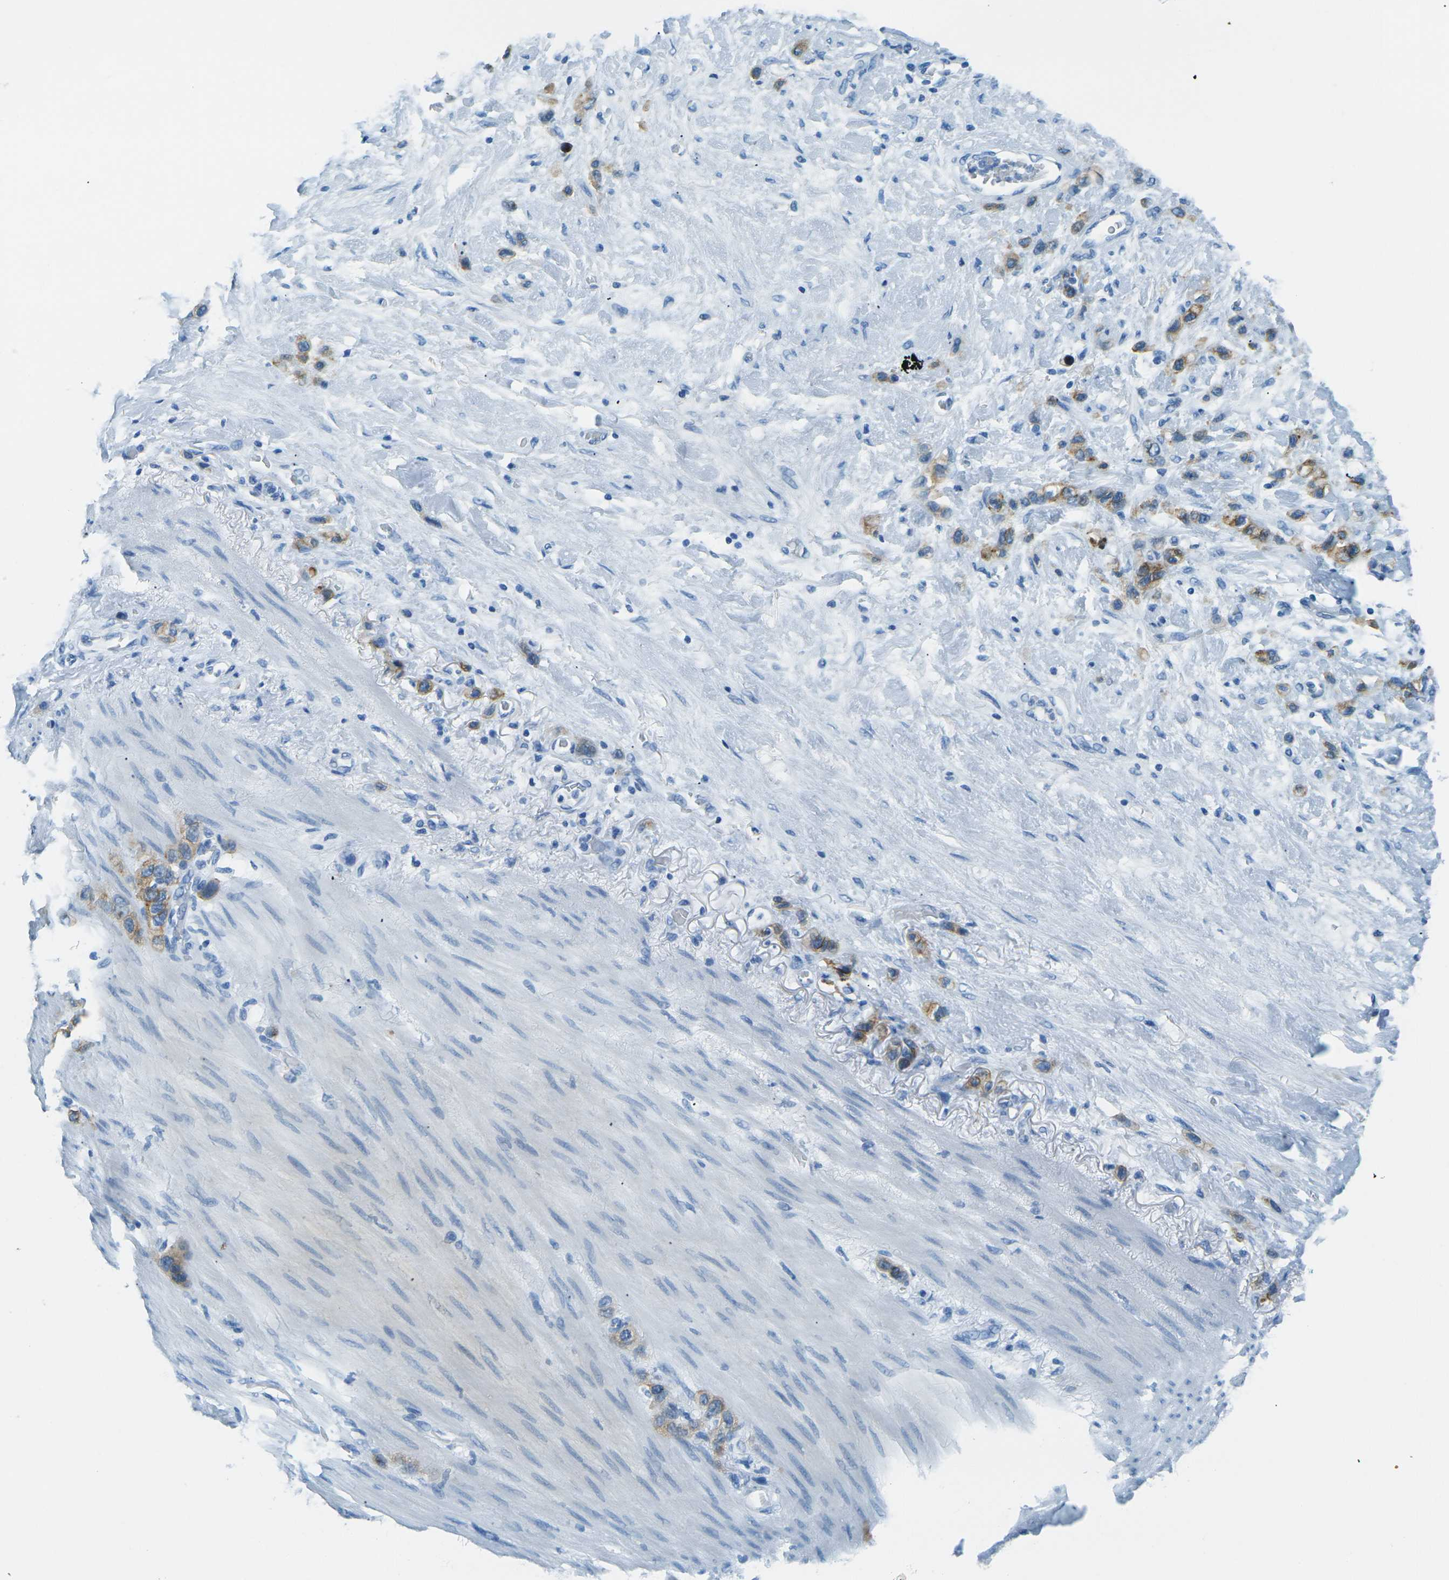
{"staining": {"intensity": "moderate", "quantity": ">75%", "location": "cytoplasmic/membranous"}, "tissue": "stomach cancer", "cell_type": "Tumor cells", "image_type": "cancer", "snomed": [{"axis": "morphology", "description": "Adenocarcinoma, NOS"}, {"axis": "morphology", "description": "Adenocarcinoma, High grade"}, {"axis": "topography", "description": "Stomach, upper"}, {"axis": "topography", "description": "Stomach, lower"}], "caption": "Human adenocarcinoma (stomach) stained for a protein (brown) reveals moderate cytoplasmic/membranous positive positivity in about >75% of tumor cells.", "gene": "OCLN", "patient": {"sex": "female", "age": 65}}